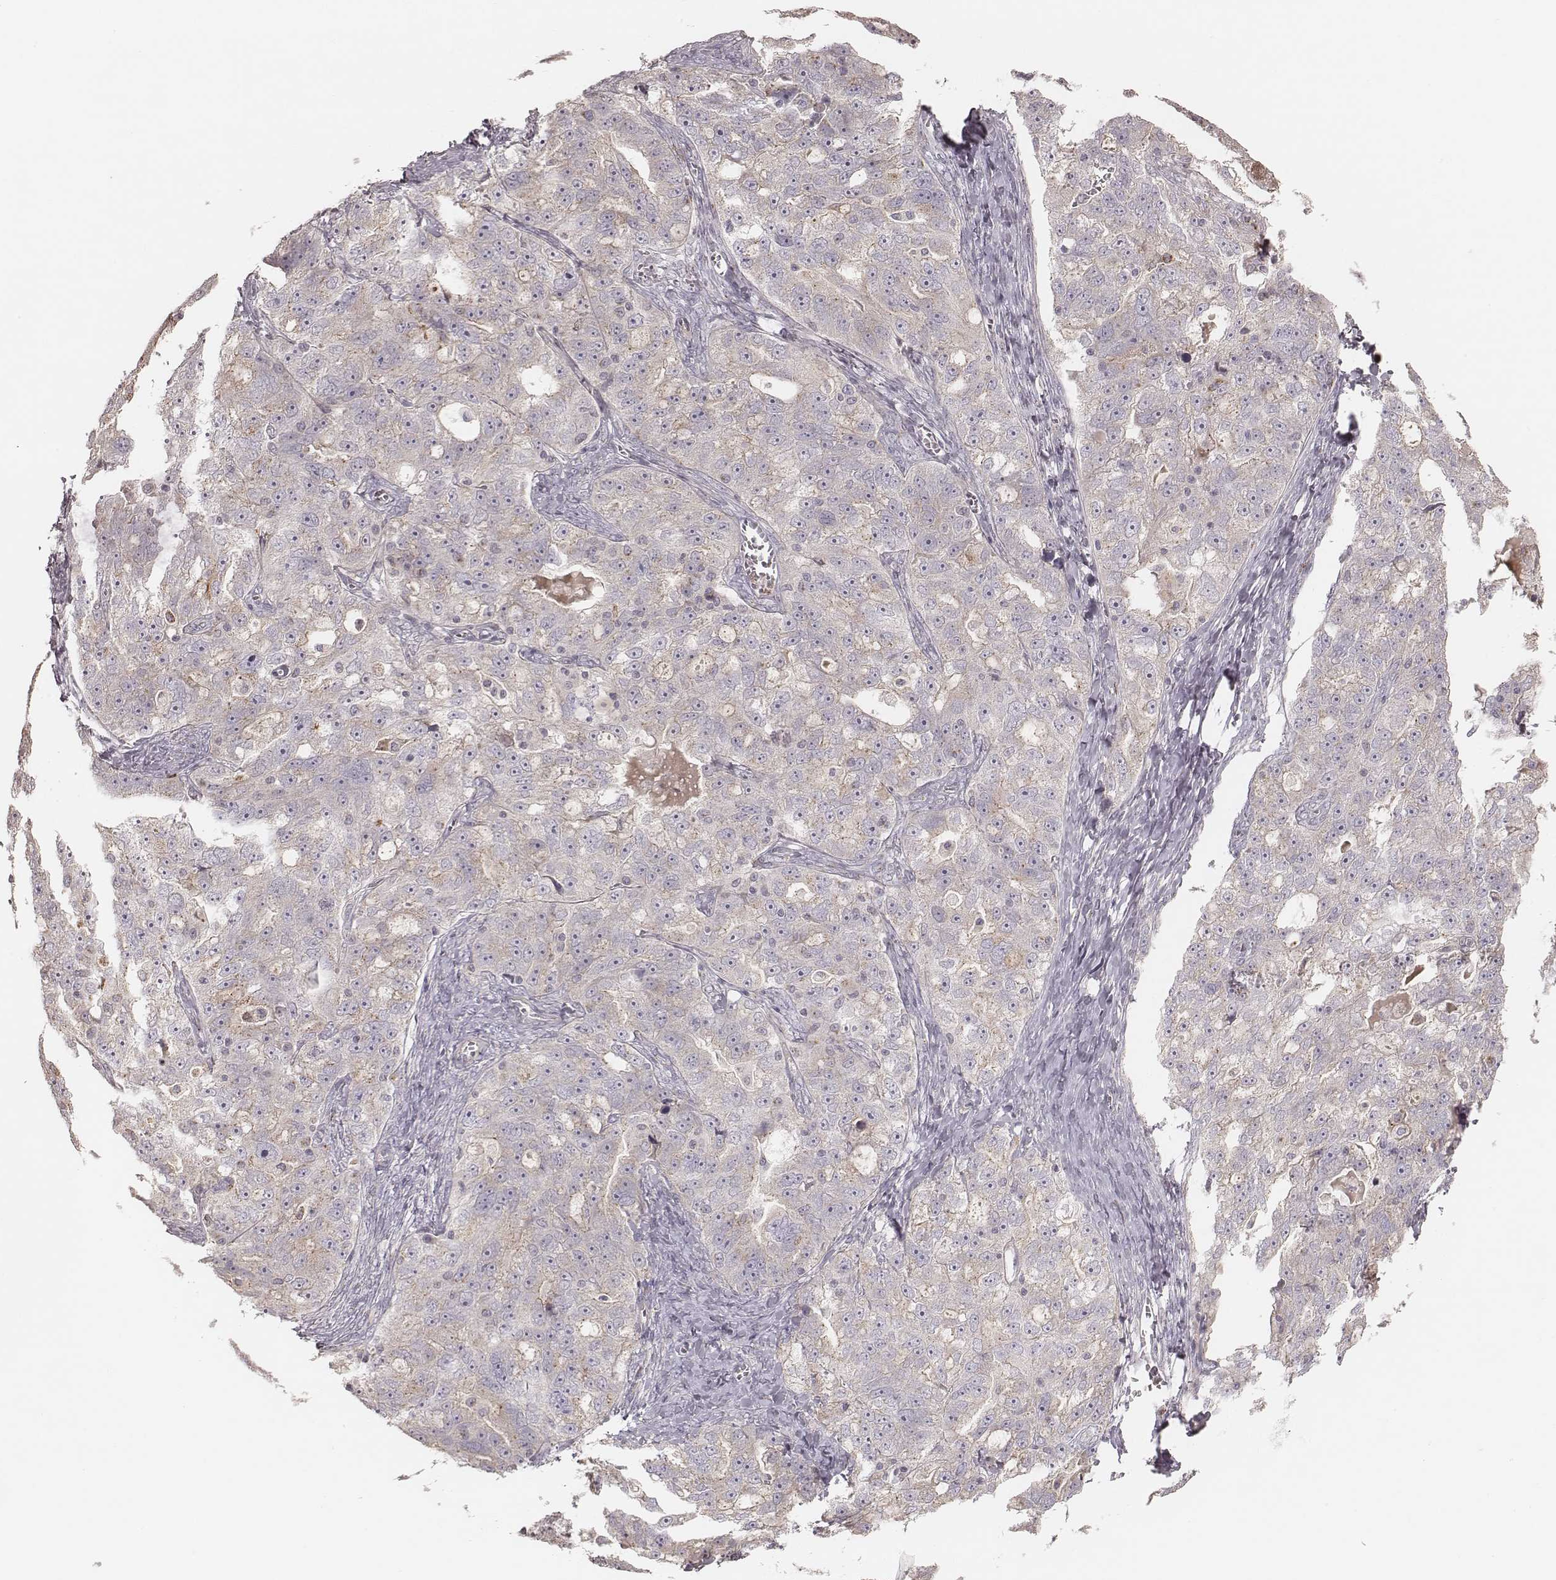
{"staining": {"intensity": "negative", "quantity": "none", "location": "none"}, "tissue": "ovarian cancer", "cell_type": "Tumor cells", "image_type": "cancer", "snomed": [{"axis": "morphology", "description": "Cystadenocarcinoma, serous, NOS"}, {"axis": "topography", "description": "Ovary"}], "caption": "The micrograph reveals no staining of tumor cells in serous cystadenocarcinoma (ovarian).", "gene": "ABCA7", "patient": {"sex": "female", "age": 51}}